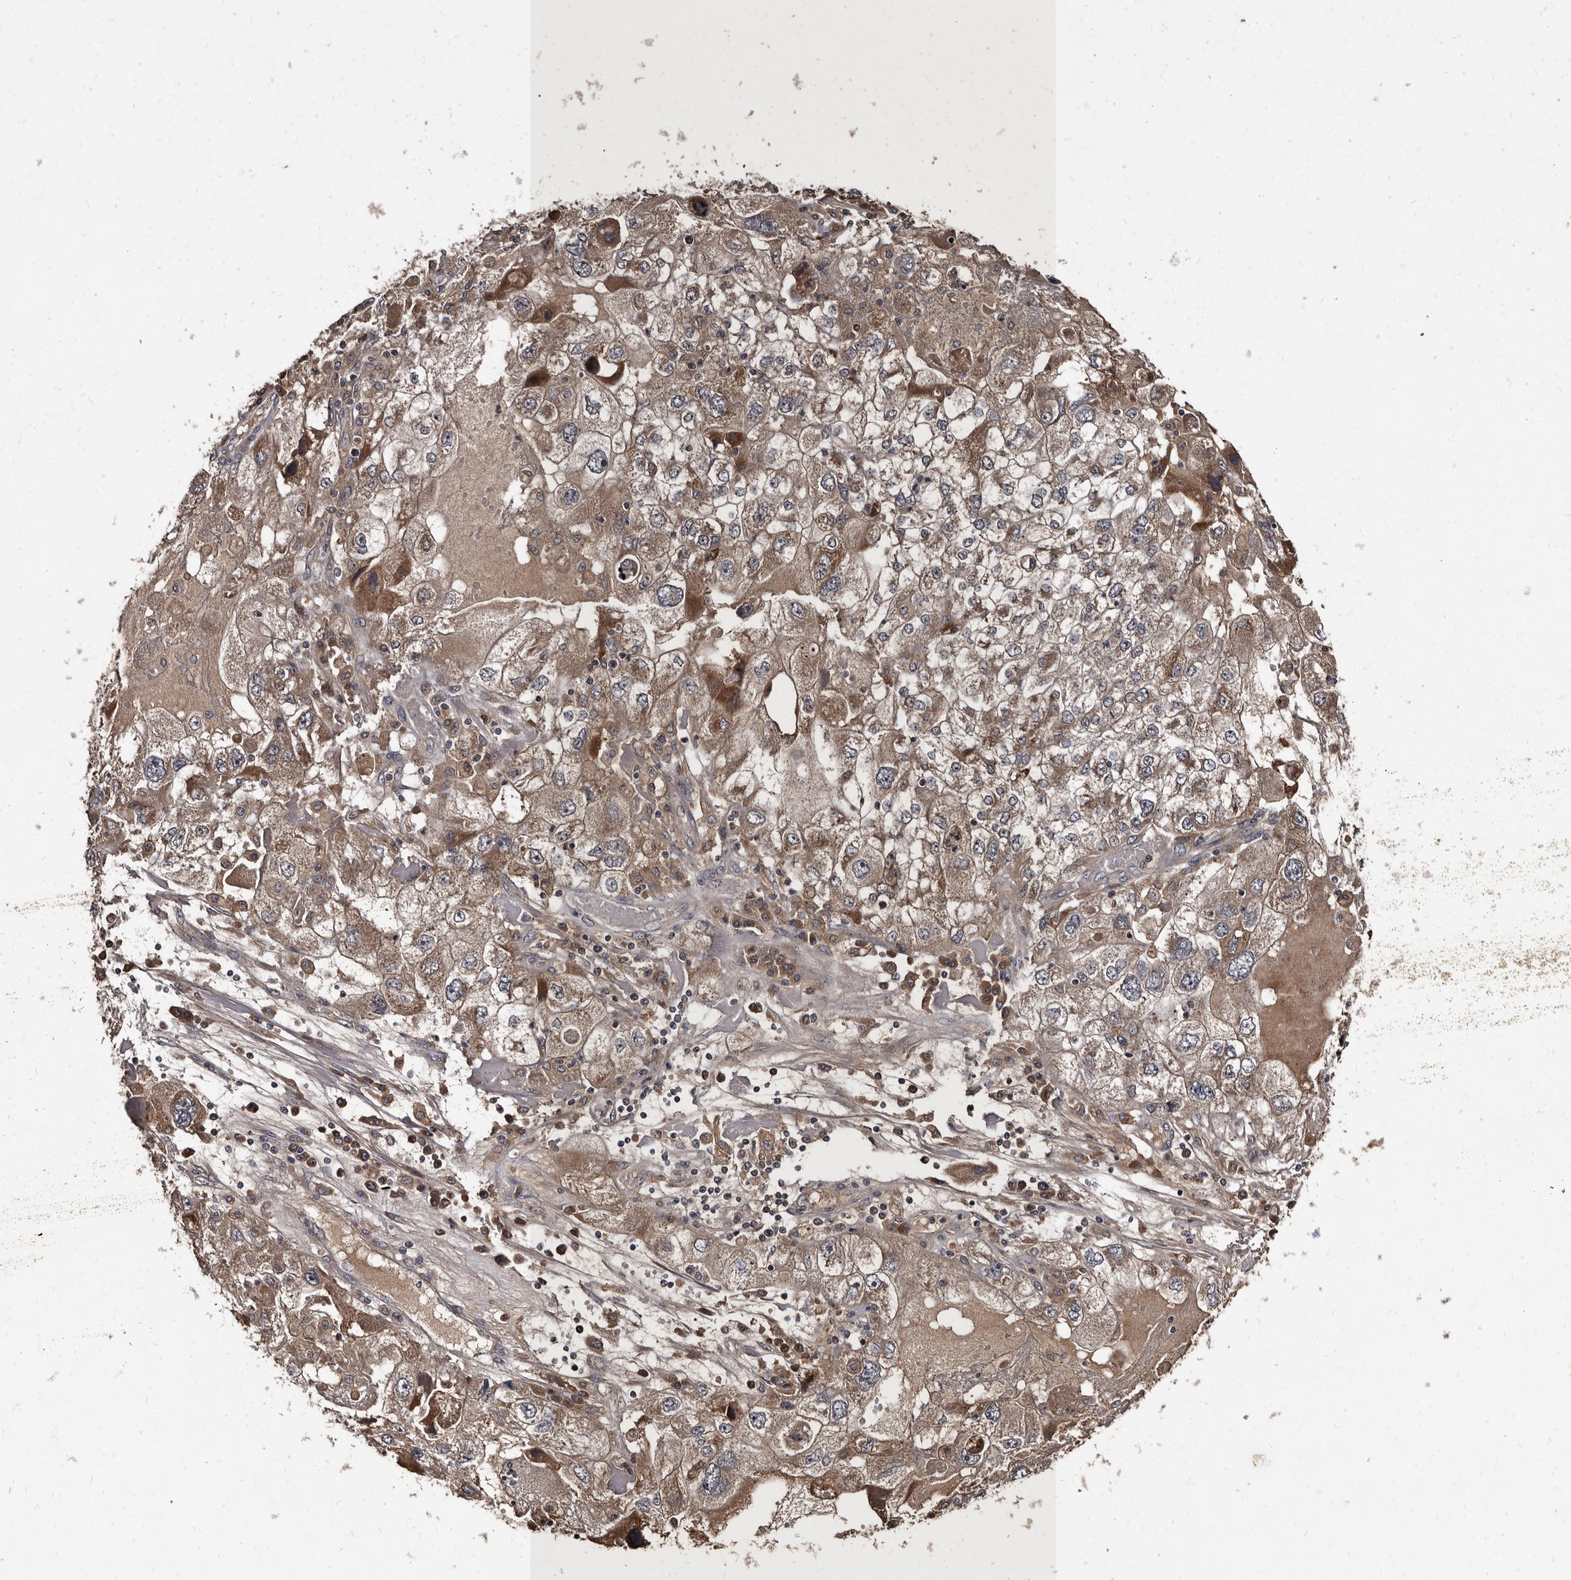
{"staining": {"intensity": "moderate", "quantity": "<25%", "location": "cytoplasmic/membranous"}, "tissue": "endometrial cancer", "cell_type": "Tumor cells", "image_type": "cancer", "snomed": [{"axis": "morphology", "description": "Adenocarcinoma, NOS"}, {"axis": "topography", "description": "Endometrium"}], "caption": "Protein staining demonstrates moderate cytoplasmic/membranous staining in about <25% of tumor cells in endometrial cancer.", "gene": "PMVK", "patient": {"sex": "female", "age": 49}}